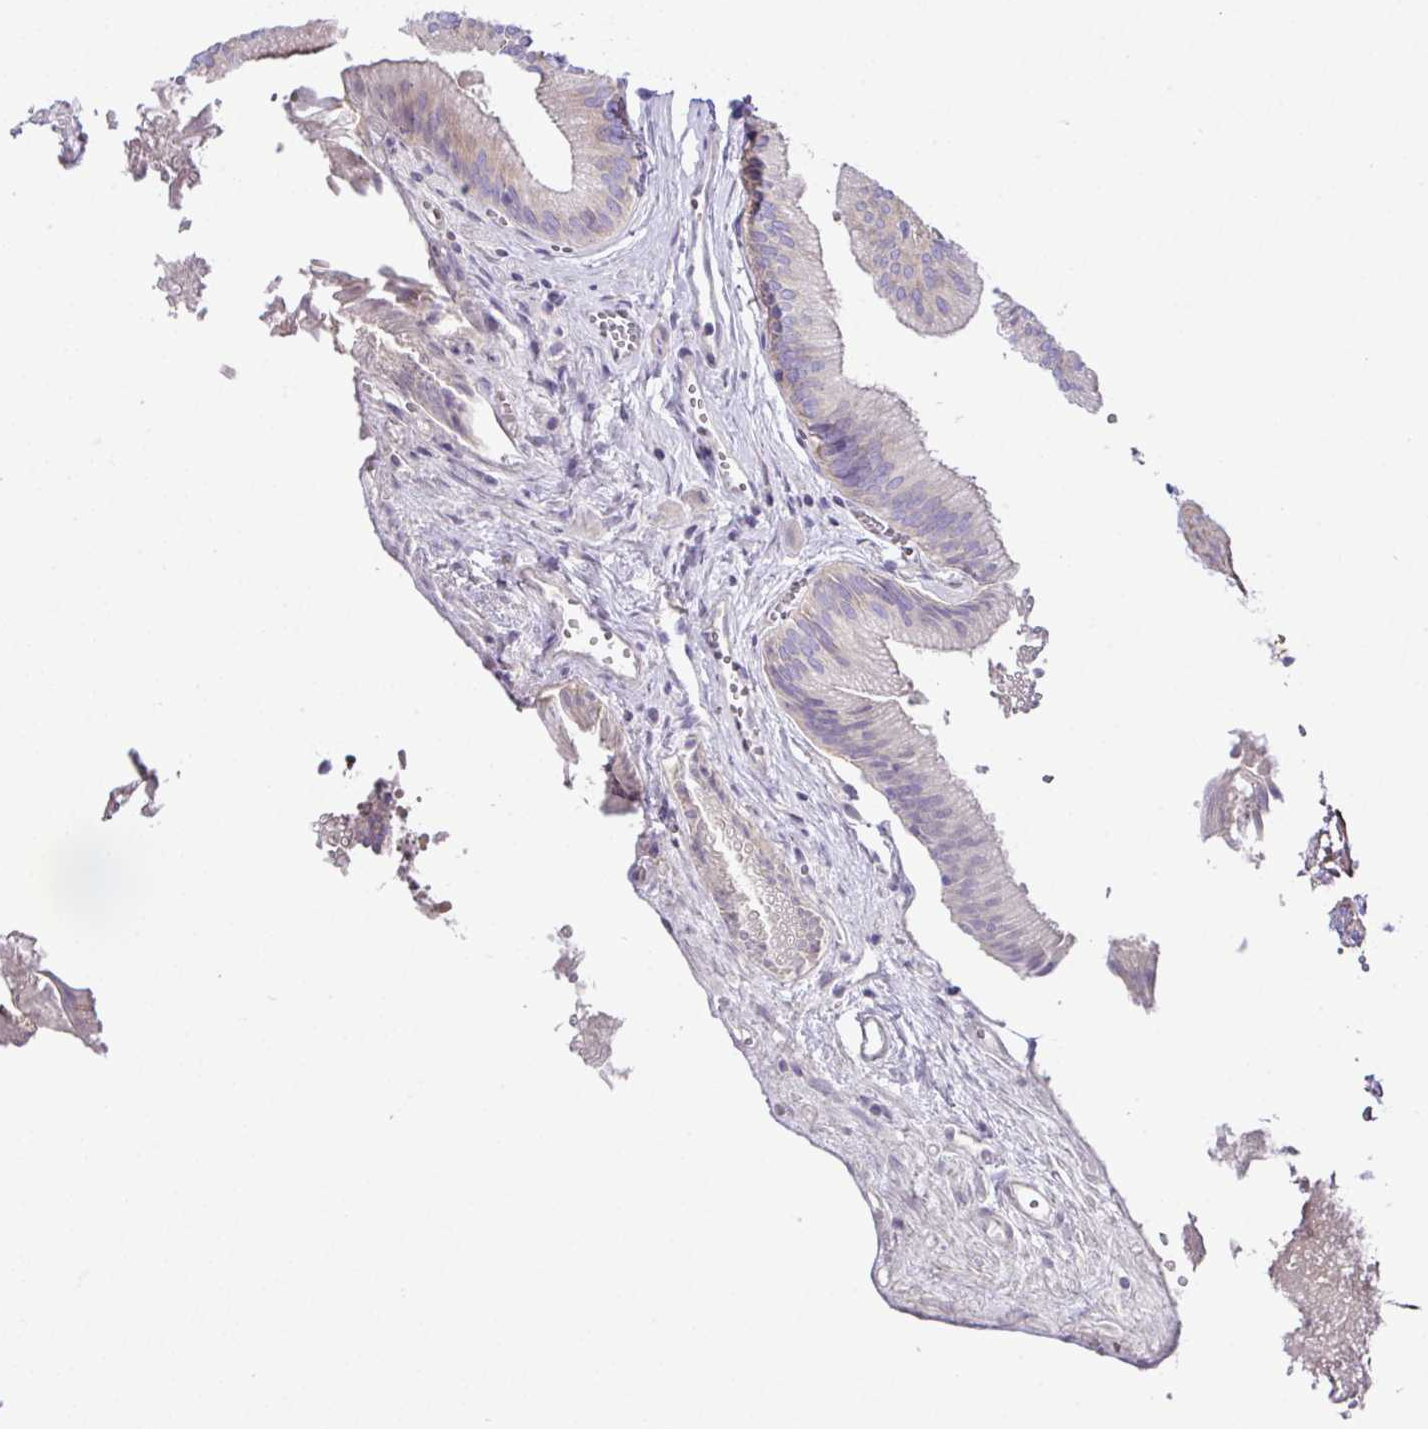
{"staining": {"intensity": "weak", "quantity": "<25%", "location": "cytoplasmic/membranous"}, "tissue": "gallbladder", "cell_type": "Glandular cells", "image_type": "normal", "snomed": [{"axis": "morphology", "description": "Normal tissue, NOS"}, {"axis": "topography", "description": "Gallbladder"}], "caption": "Immunohistochemical staining of unremarkable human gallbladder exhibits no significant positivity in glandular cells.", "gene": "OR4P4", "patient": {"sex": "male", "age": 17}}